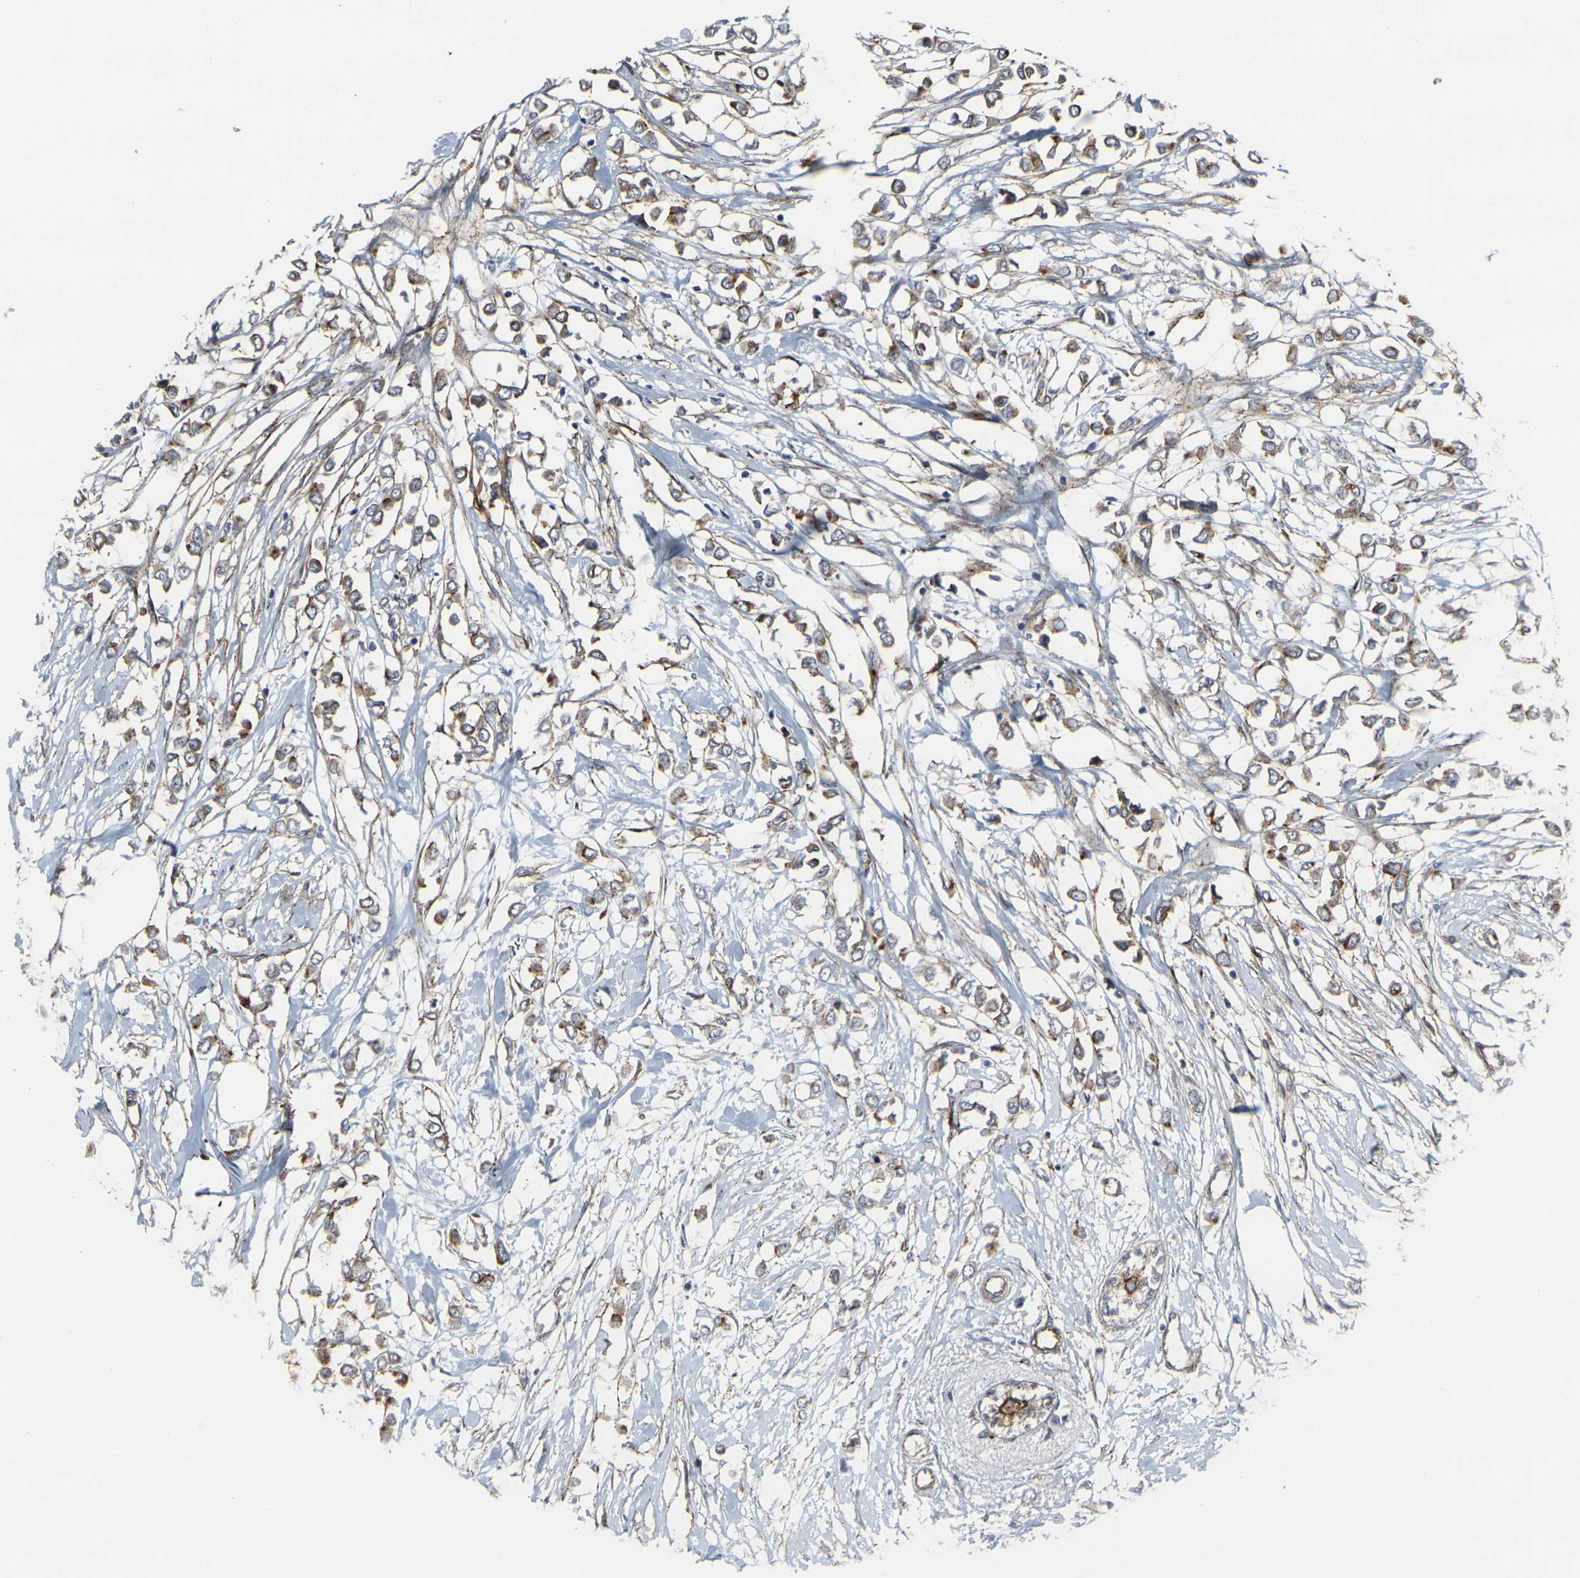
{"staining": {"intensity": "weak", "quantity": ">75%", "location": "cytoplasmic/membranous"}, "tissue": "breast cancer", "cell_type": "Tumor cells", "image_type": "cancer", "snomed": [{"axis": "morphology", "description": "Lobular carcinoma"}, {"axis": "topography", "description": "Breast"}], "caption": "High-power microscopy captured an immunohistochemistry (IHC) photomicrograph of lobular carcinoma (breast), revealing weak cytoplasmic/membranous expression in approximately >75% of tumor cells.", "gene": "MYOF", "patient": {"sex": "female", "age": 51}}